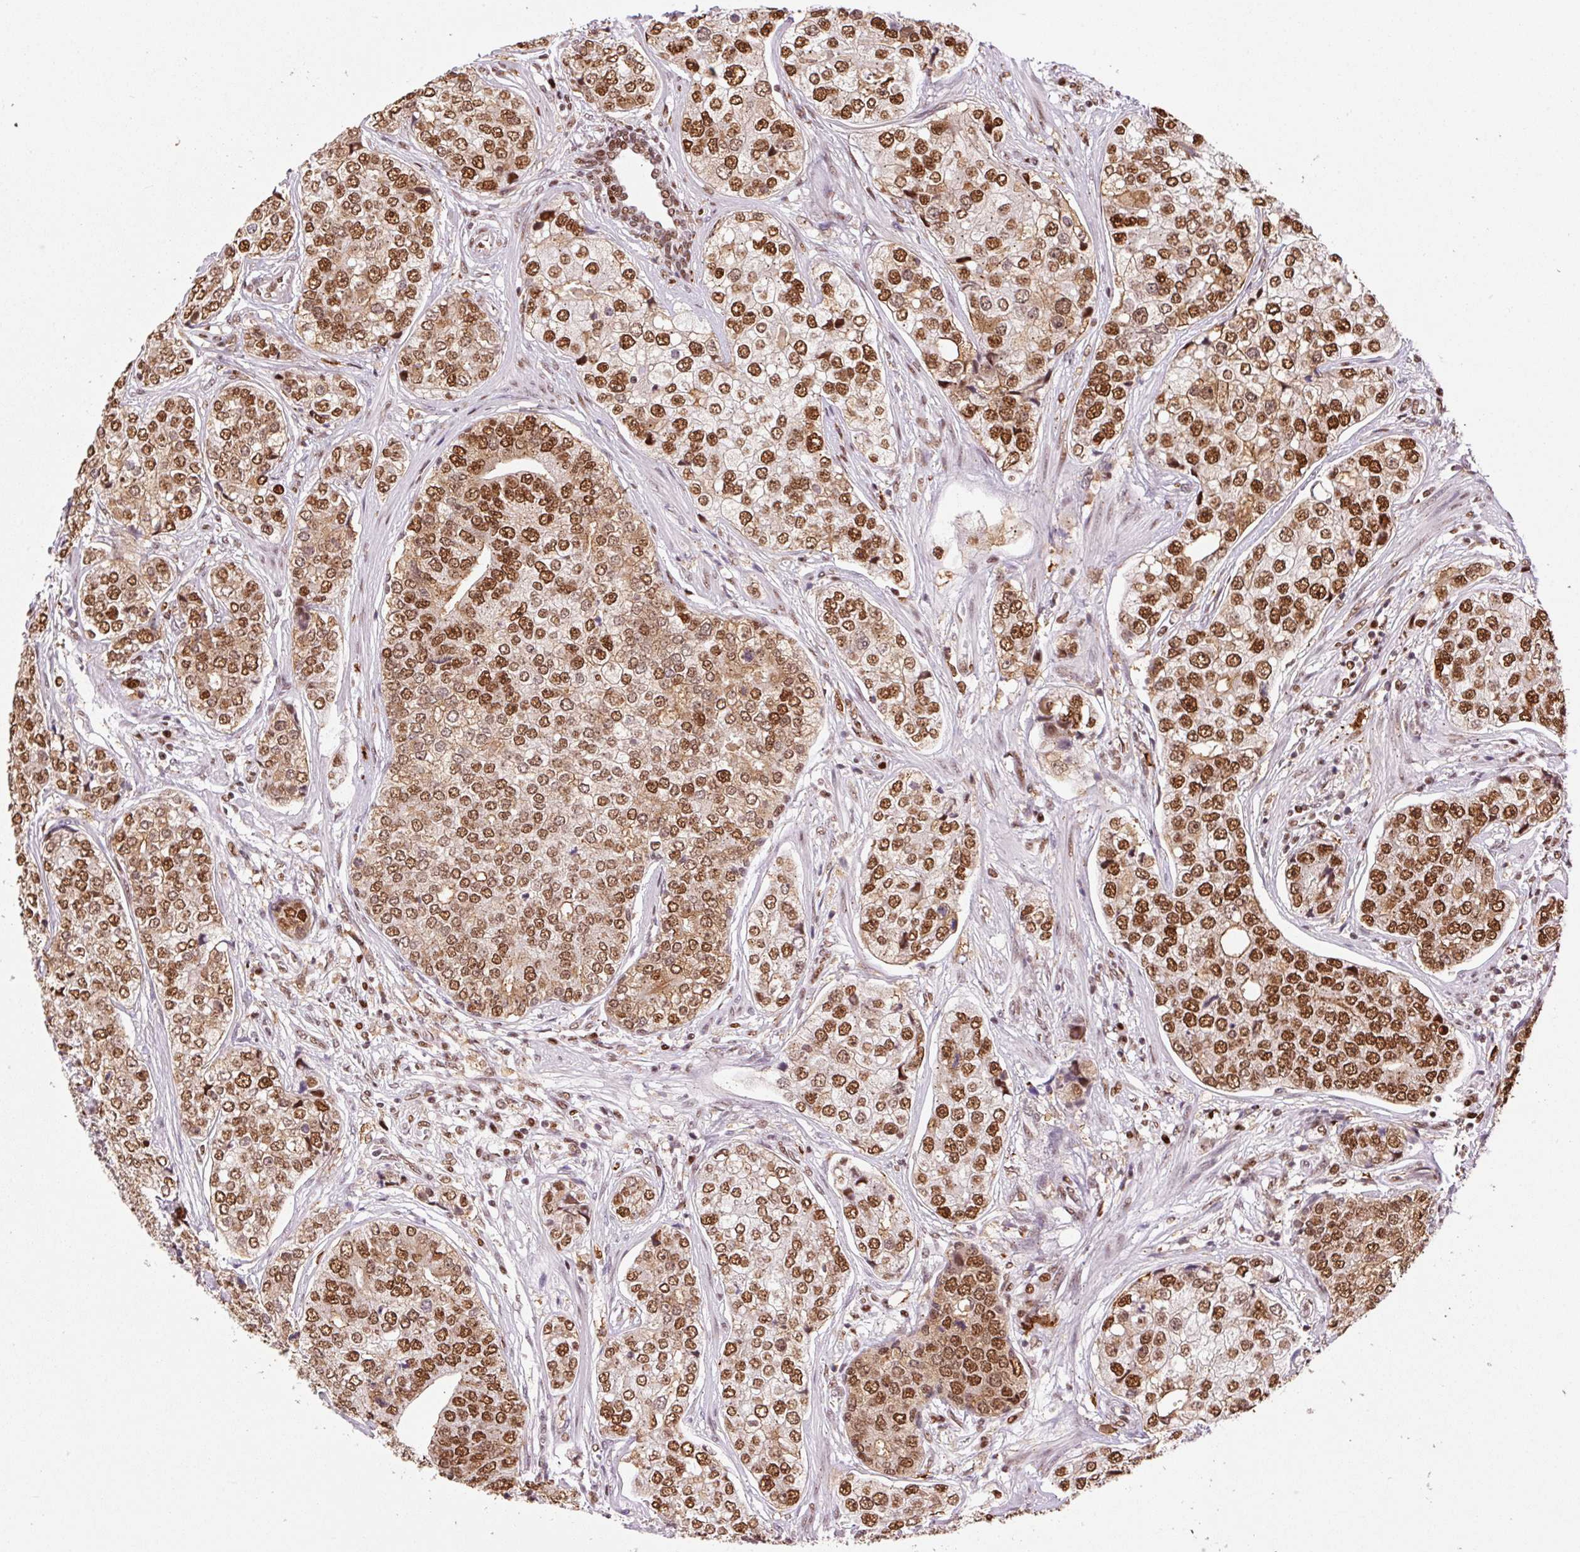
{"staining": {"intensity": "strong", "quantity": "25%-75%", "location": "nuclear"}, "tissue": "prostate cancer", "cell_type": "Tumor cells", "image_type": "cancer", "snomed": [{"axis": "morphology", "description": "Adenocarcinoma, High grade"}, {"axis": "topography", "description": "Prostate"}], "caption": "An immunohistochemistry (IHC) photomicrograph of neoplastic tissue is shown. Protein staining in brown labels strong nuclear positivity in prostate adenocarcinoma (high-grade) within tumor cells.", "gene": "GPR139", "patient": {"sex": "male", "age": 60}}